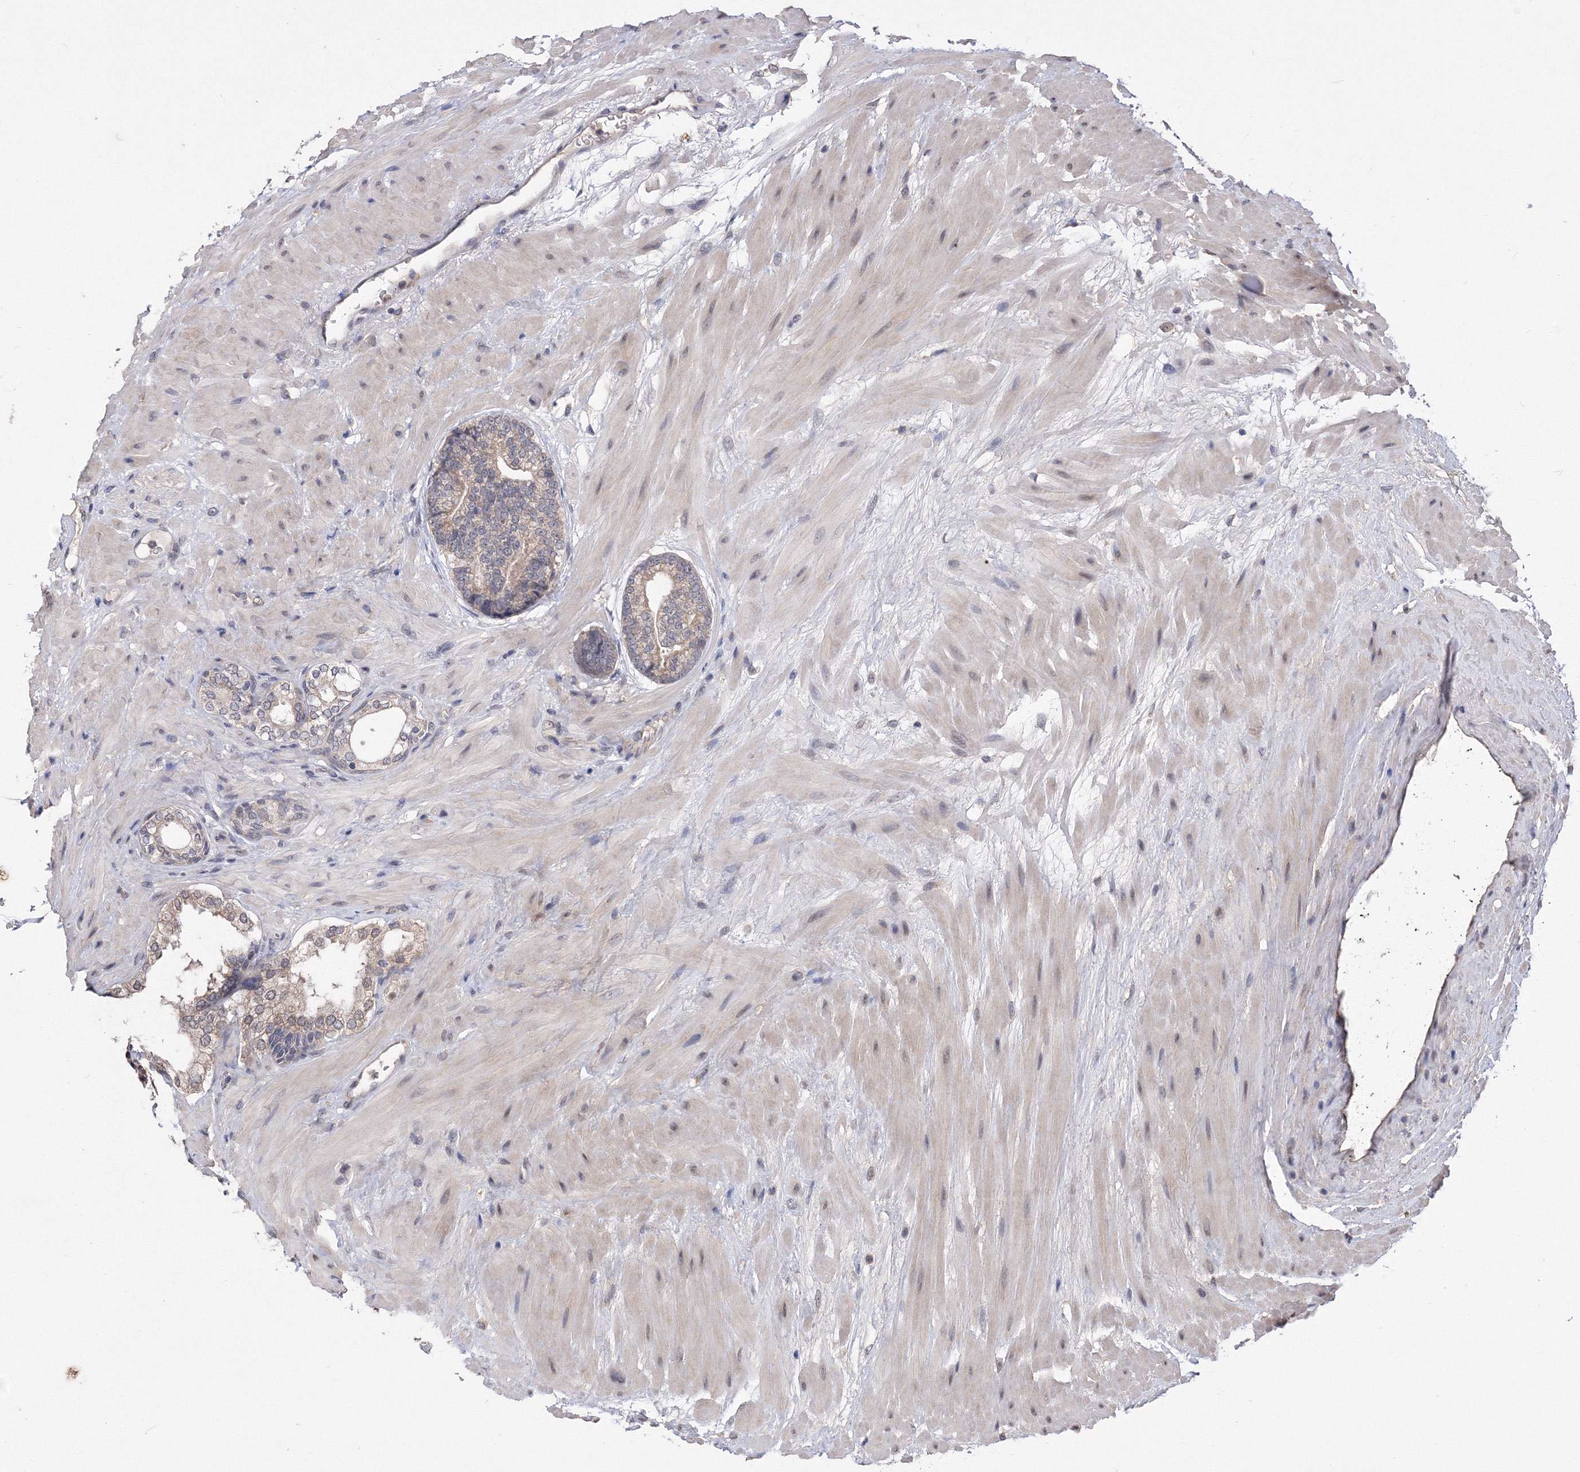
{"staining": {"intensity": "weak", "quantity": ">75%", "location": "cytoplasmic/membranous"}, "tissue": "prostate cancer", "cell_type": "Tumor cells", "image_type": "cancer", "snomed": [{"axis": "morphology", "description": "Adenocarcinoma, High grade"}, {"axis": "topography", "description": "Prostate"}], "caption": "Human adenocarcinoma (high-grade) (prostate) stained for a protein (brown) demonstrates weak cytoplasmic/membranous positive expression in about >75% of tumor cells.", "gene": "GPN1", "patient": {"sex": "male", "age": 61}}